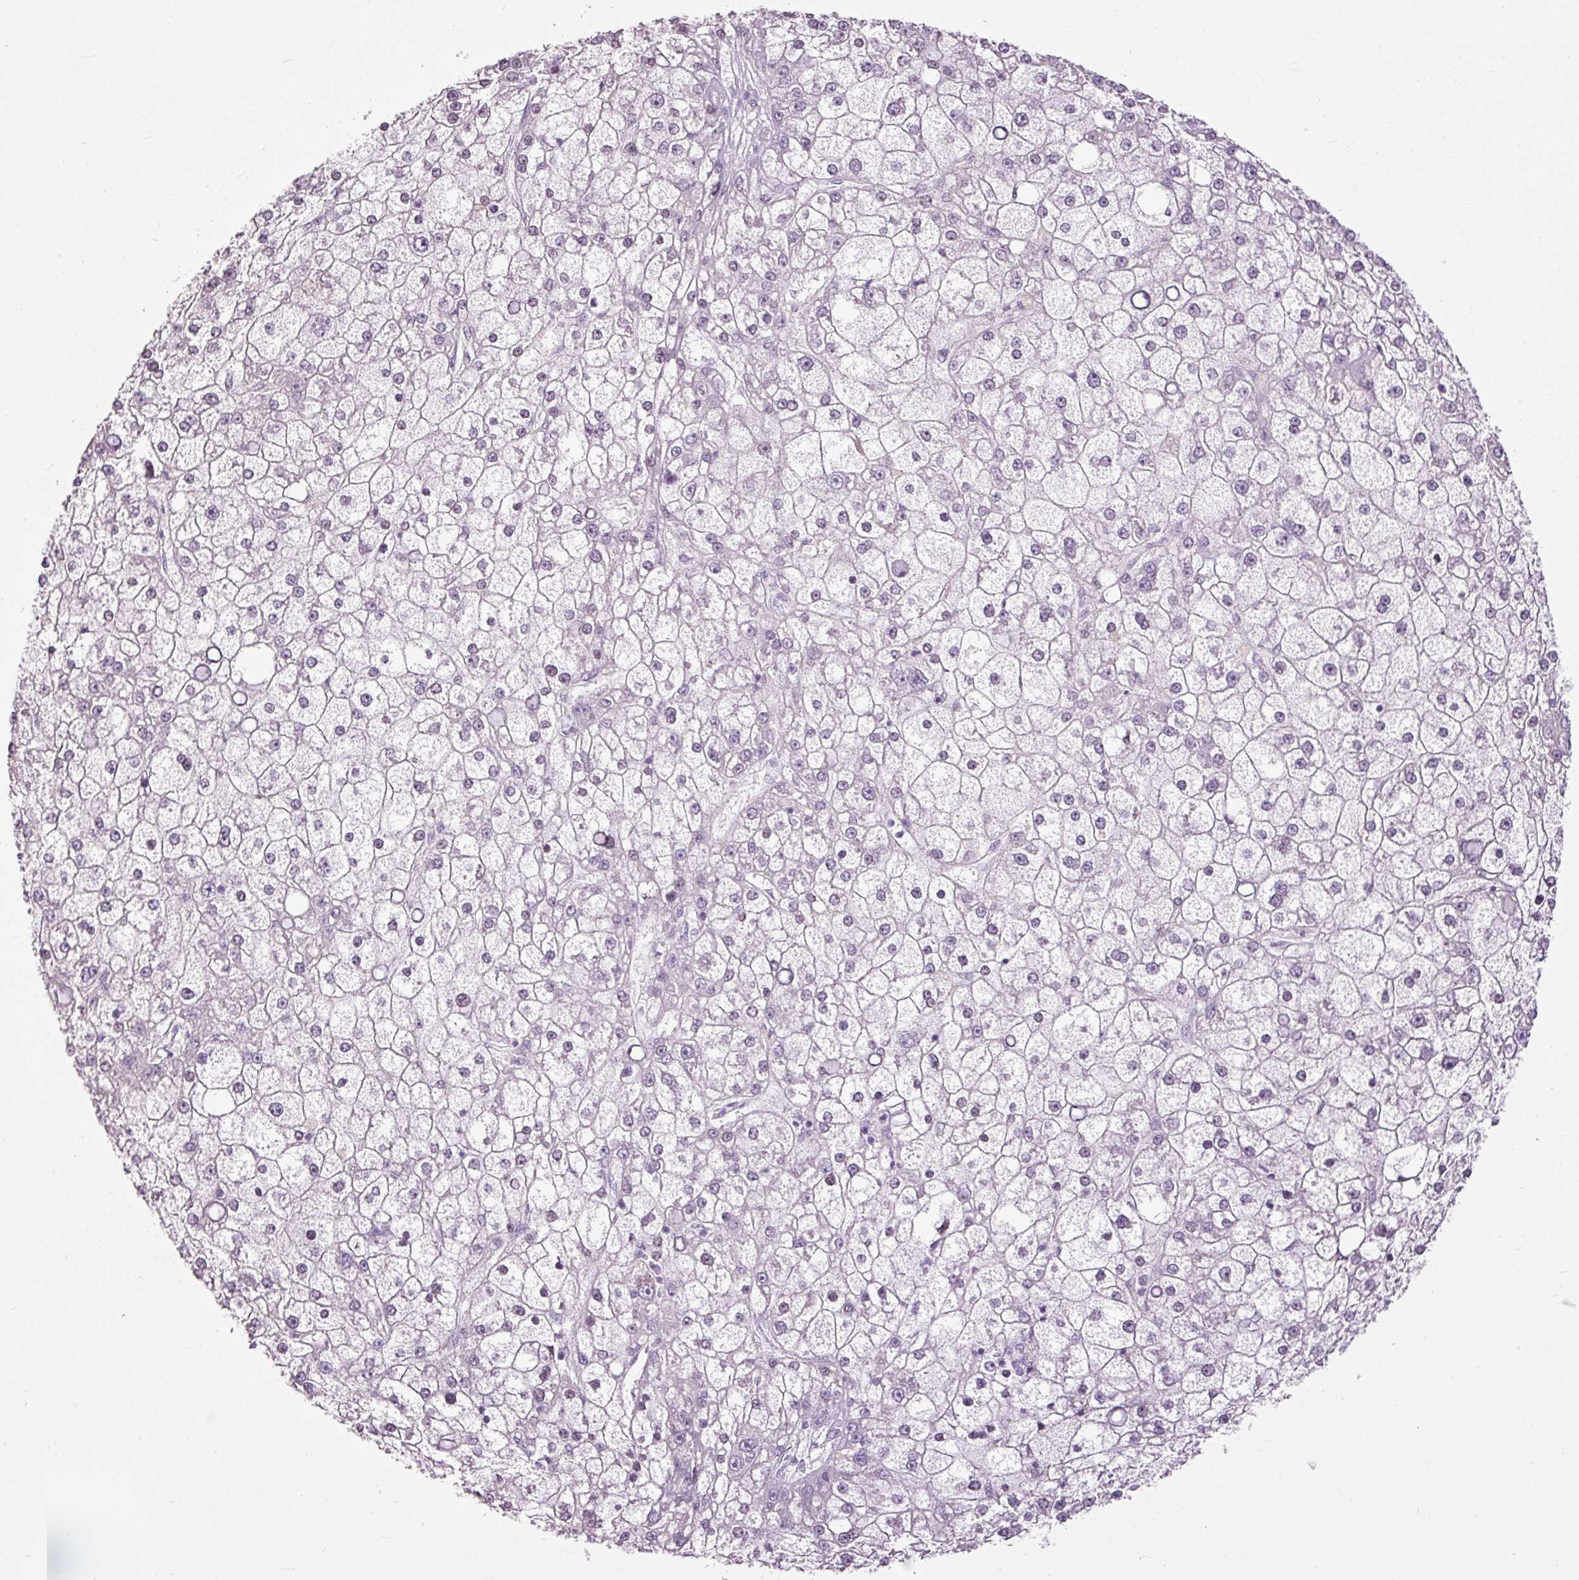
{"staining": {"intensity": "negative", "quantity": "none", "location": "none"}, "tissue": "liver cancer", "cell_type": "Tumor cells", "image_type": "cancer", "snomed": [{"axis": "morphology", "description": "Carcinoma, Hepatocellular, NOS"}, {"axis": "topography", "description": "Liver"}], "caption": "A micrograph of liver cancer (hepatocellular carcinoma) stained for a protein shows no brown staining in tumor cells.", "gene": "FCRL4", "patient": {"sex": "male", "age": 67}}